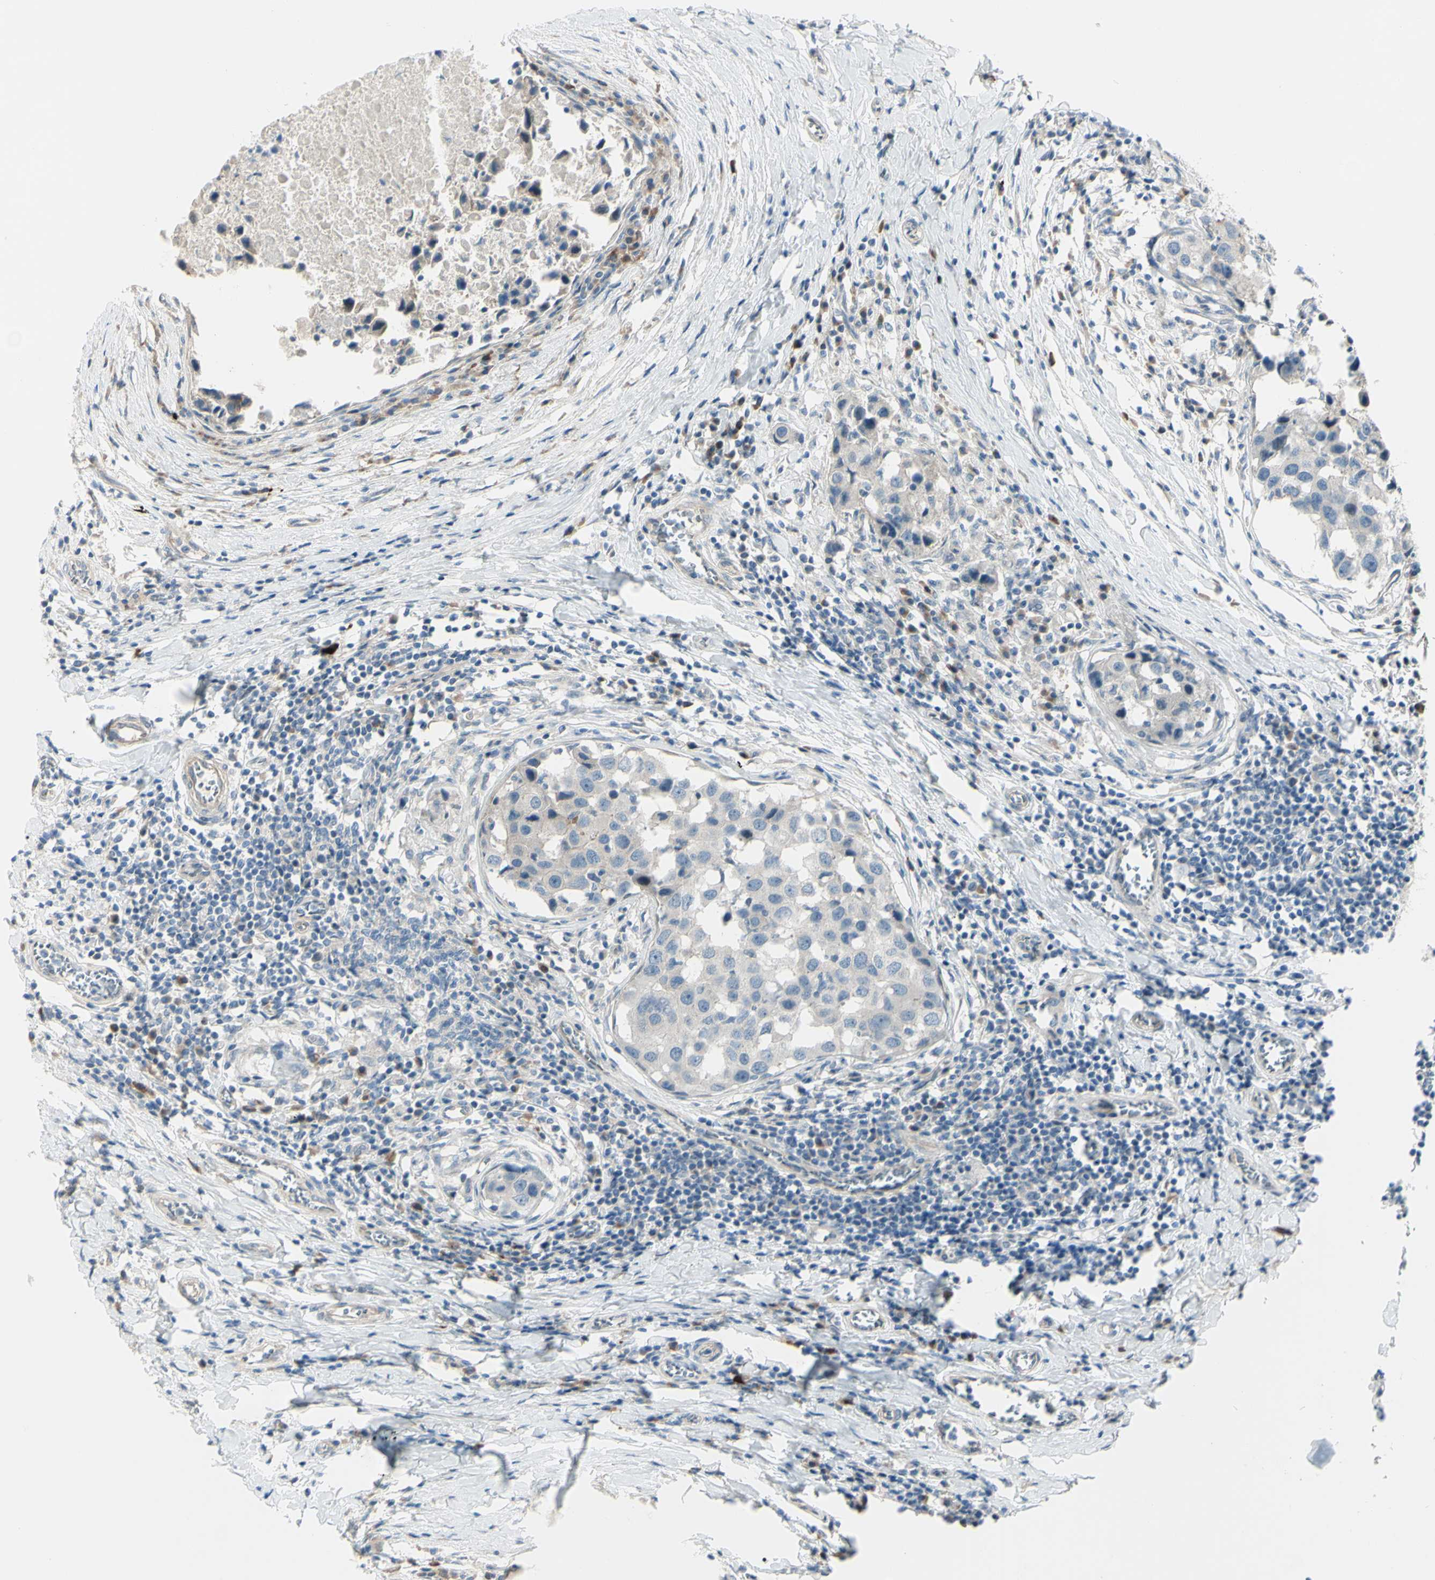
{"staining": {"intensity": "weak", "quantity": "<25%", "location": "cytoplasmic/membranous"}, "tissue": "breast cancer", "cell_type": "Tumor cells", "image_type": "cancer", "snomed": [{"axis": "morphology", "description": "Duct carcinoma"}, {"axis": "topography", "description": "Breast"}], "caption": "Tumor cells are negative for protein expression in human breast invasive ductal carcinoma.", "gene": "LRRK1", "patient": {"sex": "female", "age": 27}}